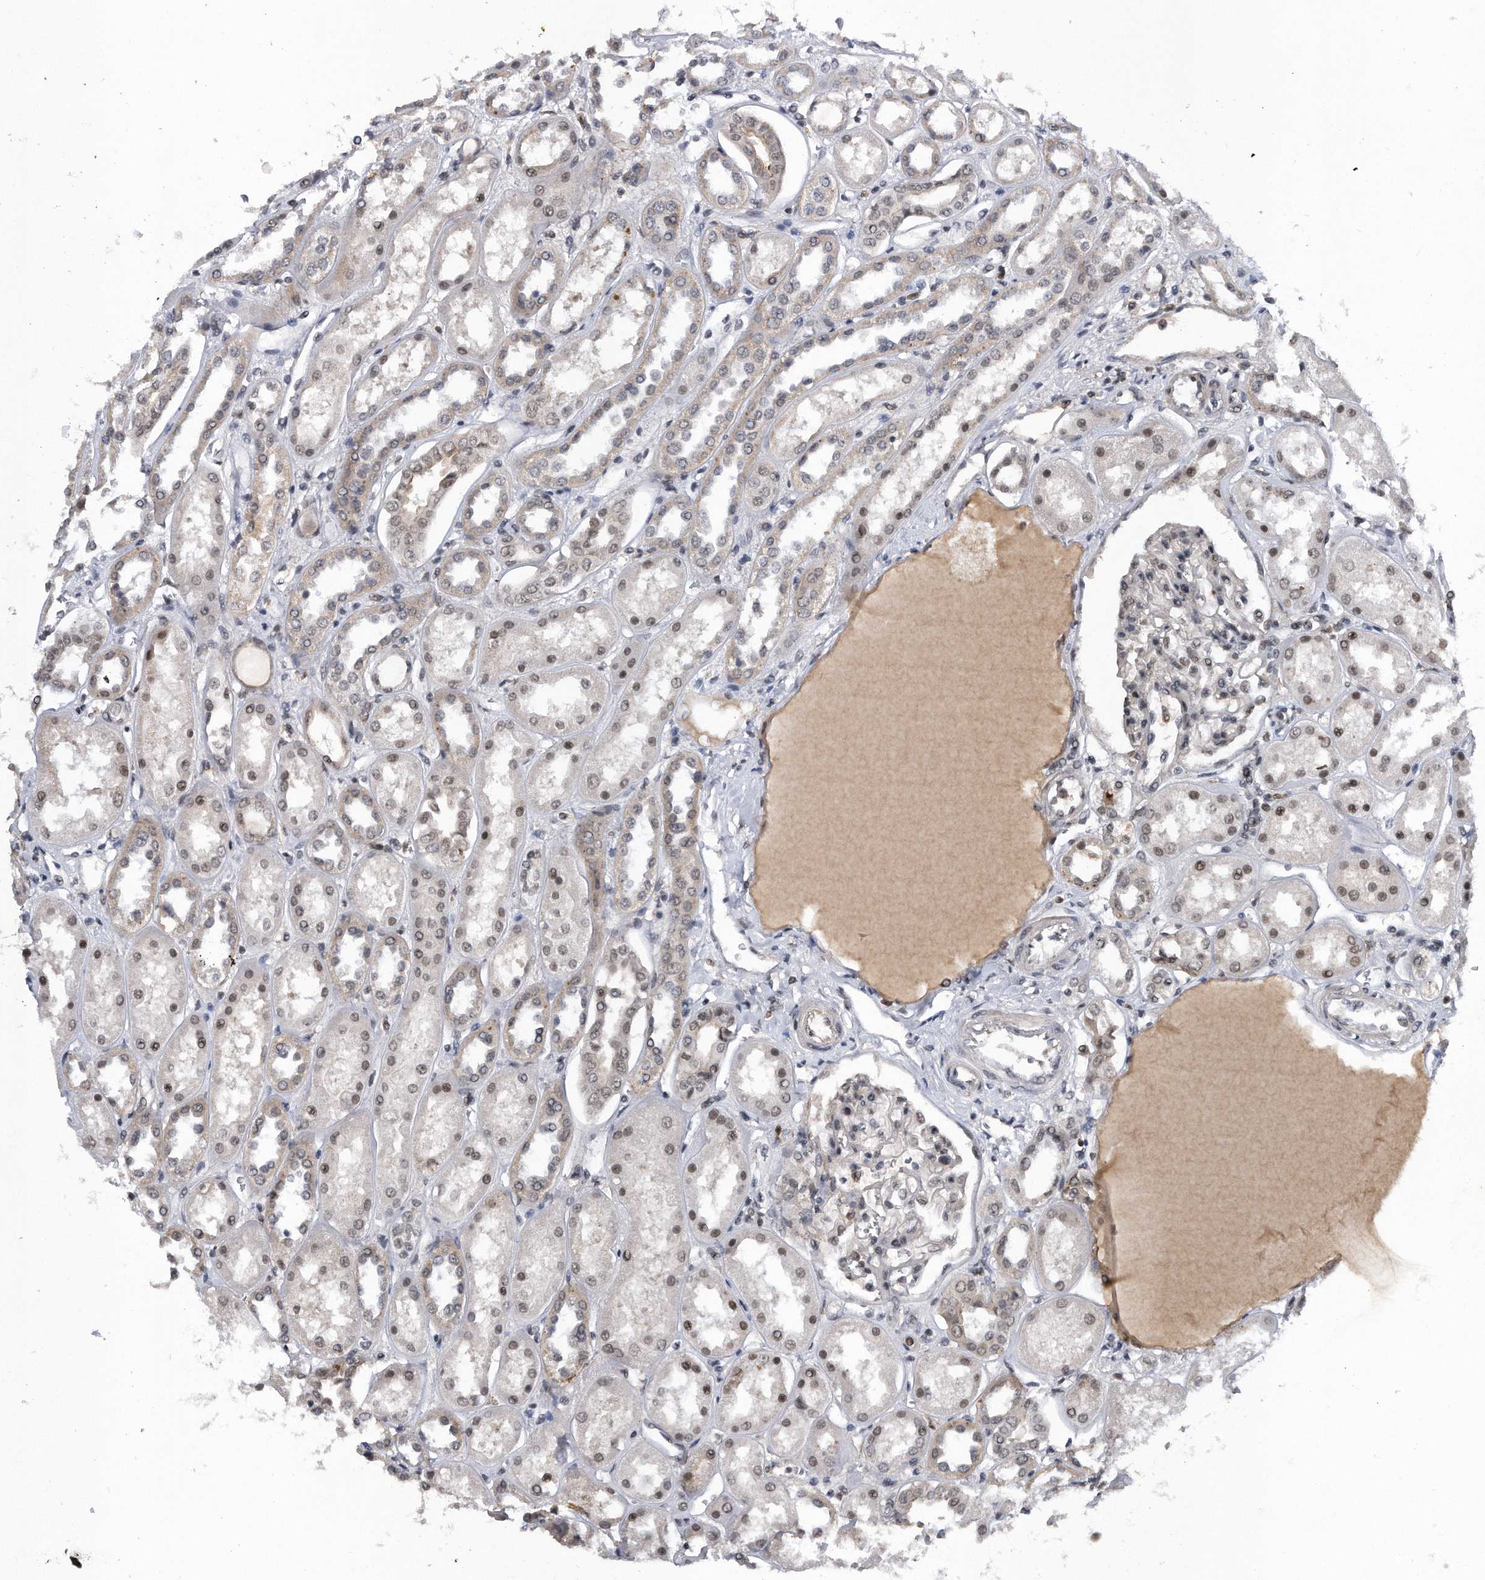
{"staining": {"intensity": "weak", "quantity": "25%-75%", "location": "nuclear"}, "tissue": "kidney", "cell_type": "Cells in glomeruli", "image_type": "normal", "snomed": [{"axis": "morphology", "description": "Normal tissue, NOS"}, {"axis": "topography", "description": "Kidney"}], "caption": "DAB immunohistochemical staining of unremarkable human kidney reveals weak nuclear protein expression in about 25%-75% of cells in glomeruli. (DAB = brown stain, brightfield microscopy at high magnification).", "gene": "VIRMA", "patient": {"sex": "male", "age": 70}}